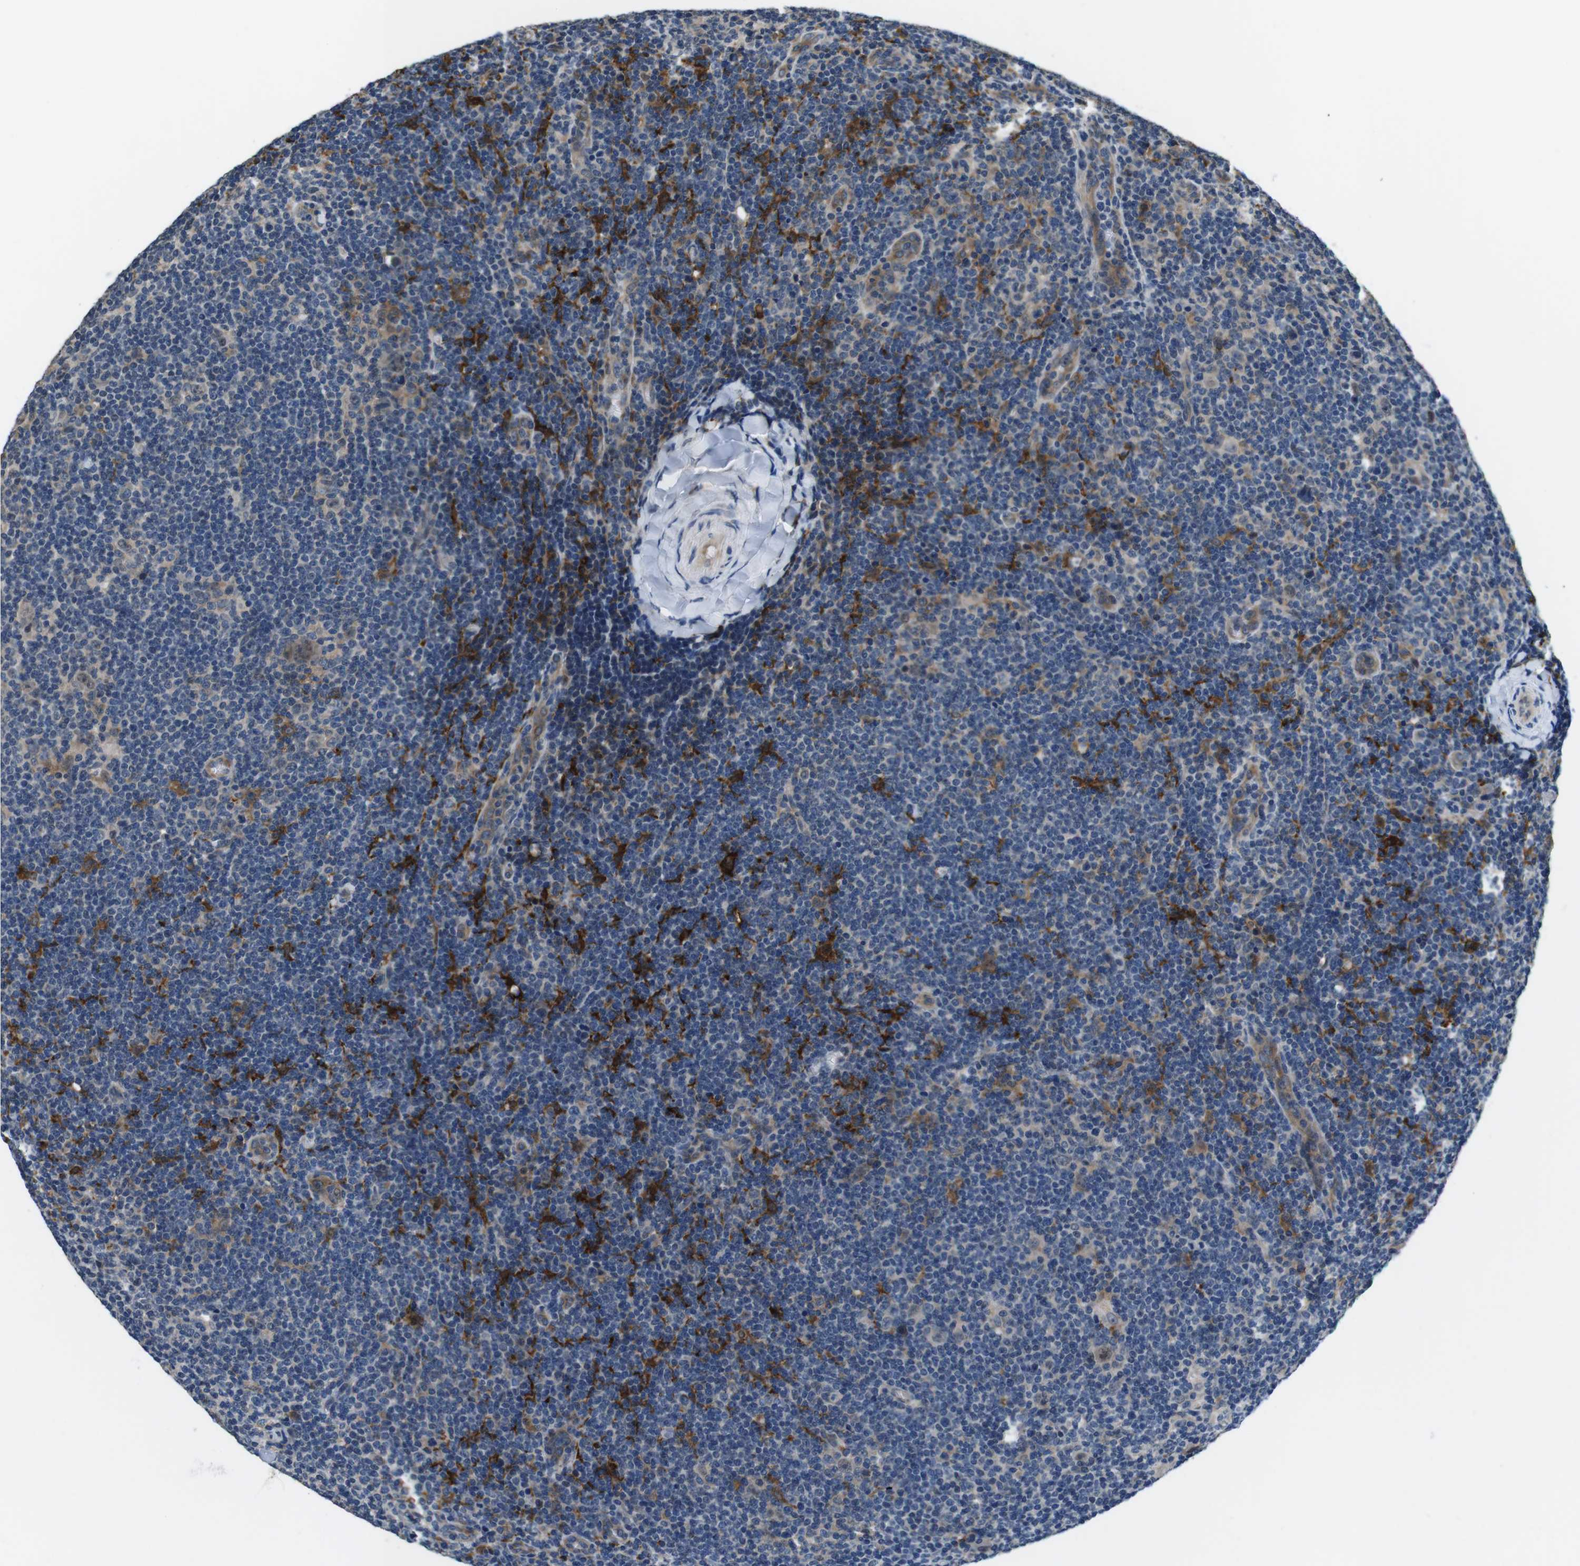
{"staining": {"intensity": "weak", "quantity": "25%-75%", "location": "cytoplasmic/membranous,nuclear"}, "tissue": "lymphoma", "cell_type": "Tumor cells", "image_type": "cancer", "snomed": [{"axis": "morphology", "description": "Hodgkin's disease, NOS"}, {"axis": "topography", "description": "Lymph node"}], "caption": "Hodgkin's disease stained with a protein marker demonstrates weak staining in tumor cells.", "gene": "CD163L1", "patient": {"sex": "female", "age": 57}}